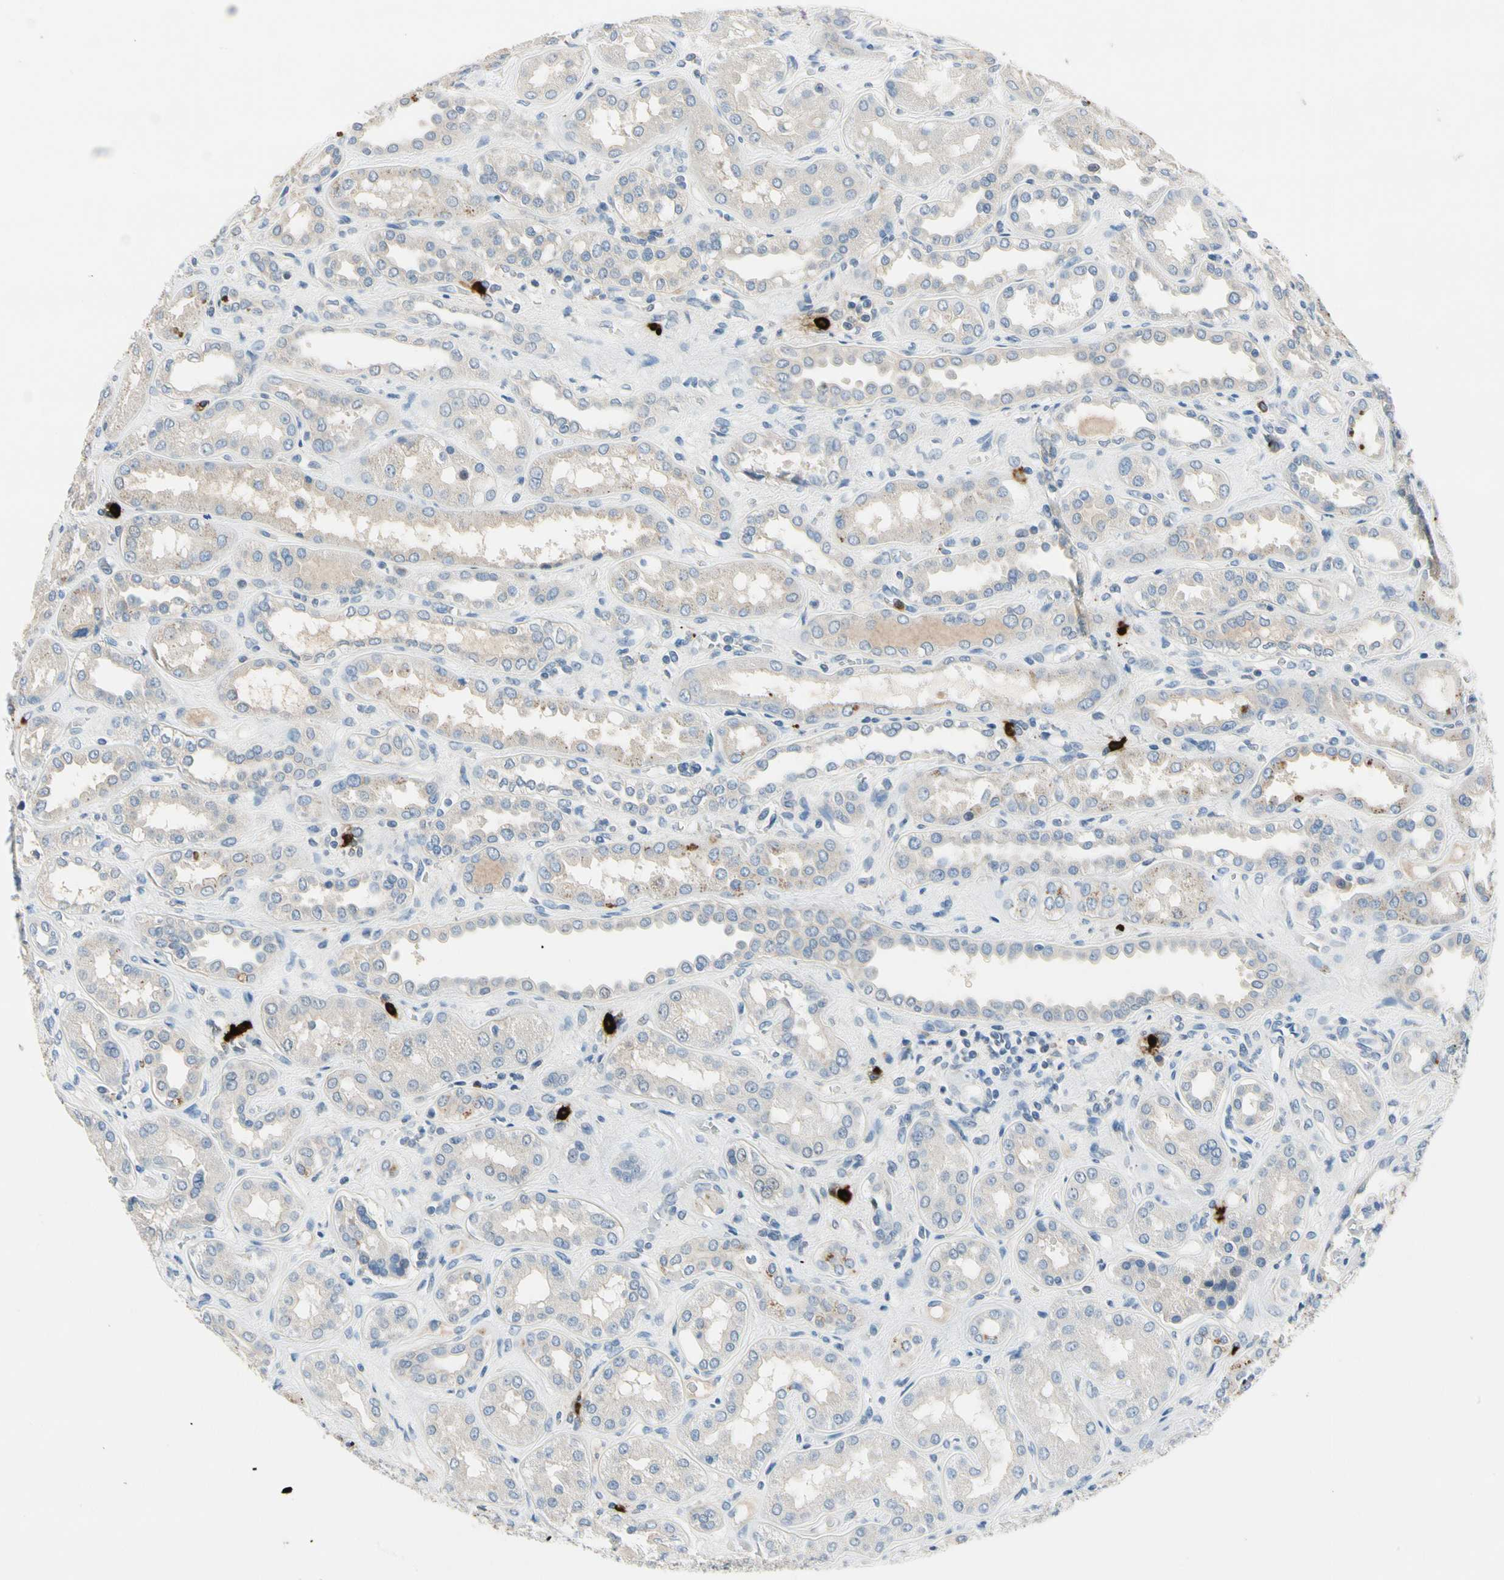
{"staining": {"intensity": "negative", "quantity": "none", "location": "none"}, "tissue": "kidney", "cell_type": "Cells in glomeruli", "image_type": "normal", "snomed": [{"axis": "morphology", "description": "Normal tissue, NOS"}, {"axis": "topography", "description": "Kidney"}], "caption": "Kidney stained for a protein using immunohistochemistry (IHC) reveals no positivity cells in glomeruli.", "gene": "CPA3", "patient": {"sex": "male", "age": 59}}